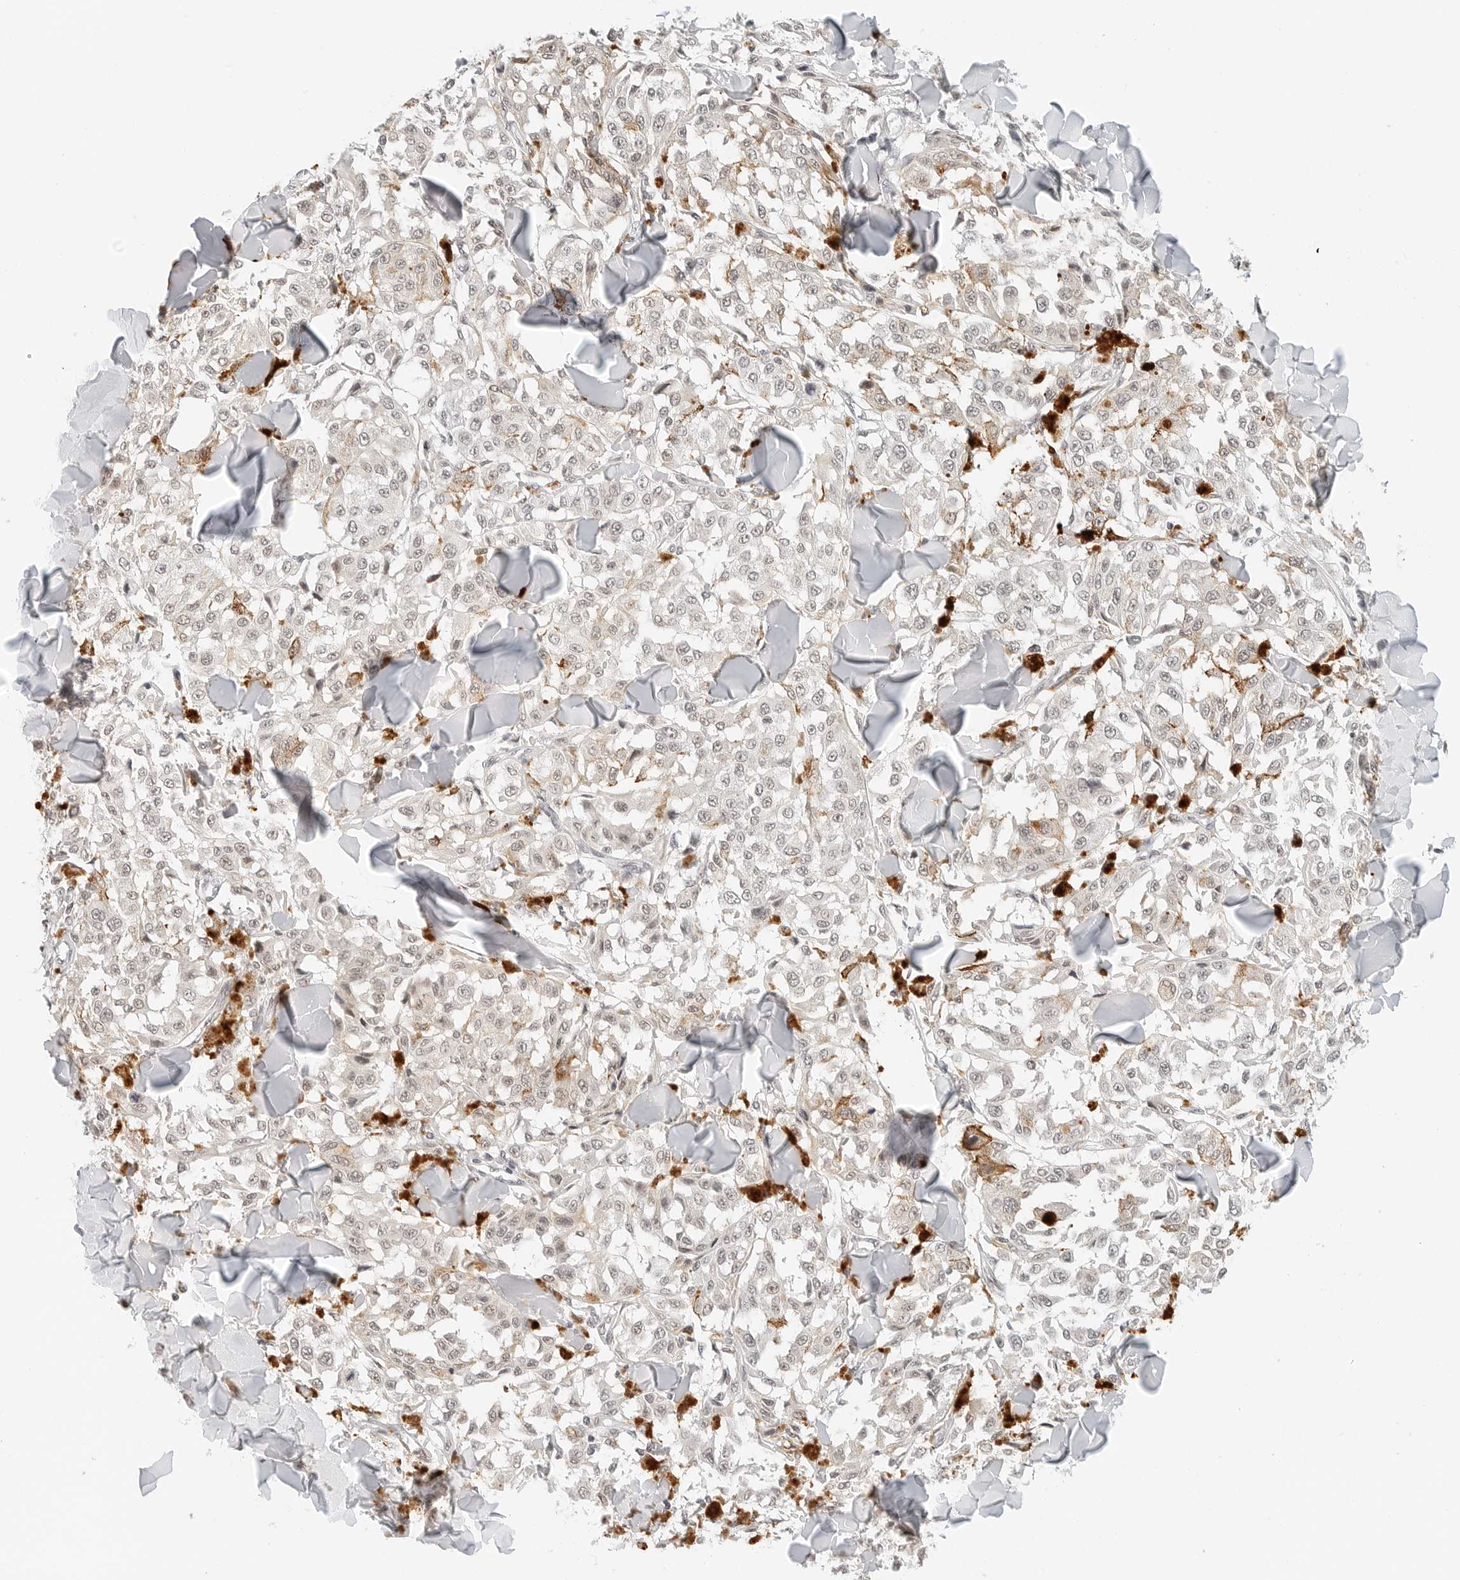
{"staining": {"intensity": "negative", "quantity": "none", "location": "none"}, "tissue": "melanoma", "cell_type": "Tumor cells", "image_type": "cancer", "snomed": [{"axis": "morphology", "description": "Malignant melanoma, NOS"}, {"axis": "topography", "description": "Skin"}], "caption": "Tumor cells show no significant positivity in melanoma.", "gene": "NEO1", "patient": {"sex": "female", "age": 64}}